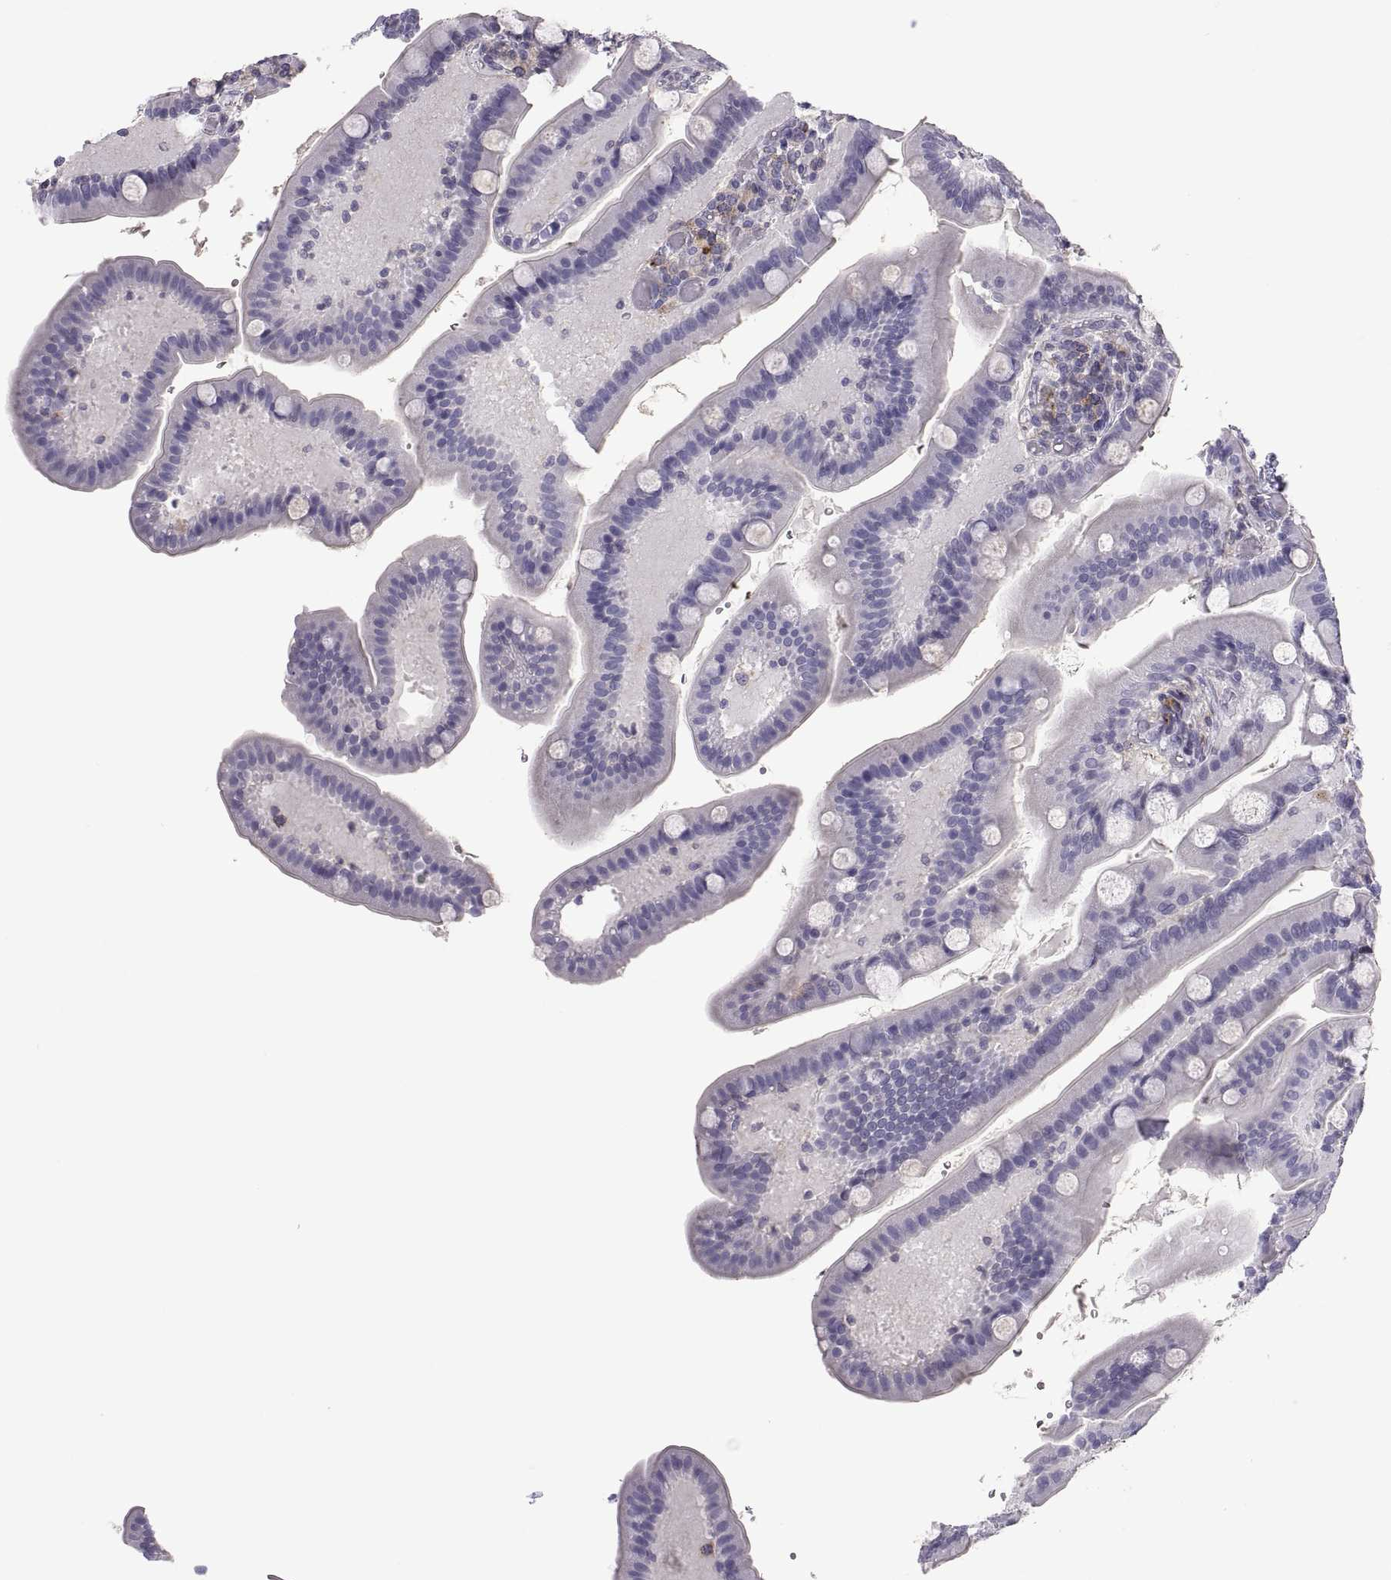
{"staining": {"intensity": "negative", "quantity": "none", "location": "none"}, "tissue": "small intestine", "cell_type": "Glandular cells", "image_type": "normal", "snomed": [{"axis": "morphology", "description": "Normal tissue, NOS"}, {"axis": "topography", "description": "Small intestine"}], "caption": "The photomicrograph exhibits no significant positivity in glandular cells of small intestine.", "gene": "RGS19", "patient": {"sex": "male", "age": 66}}